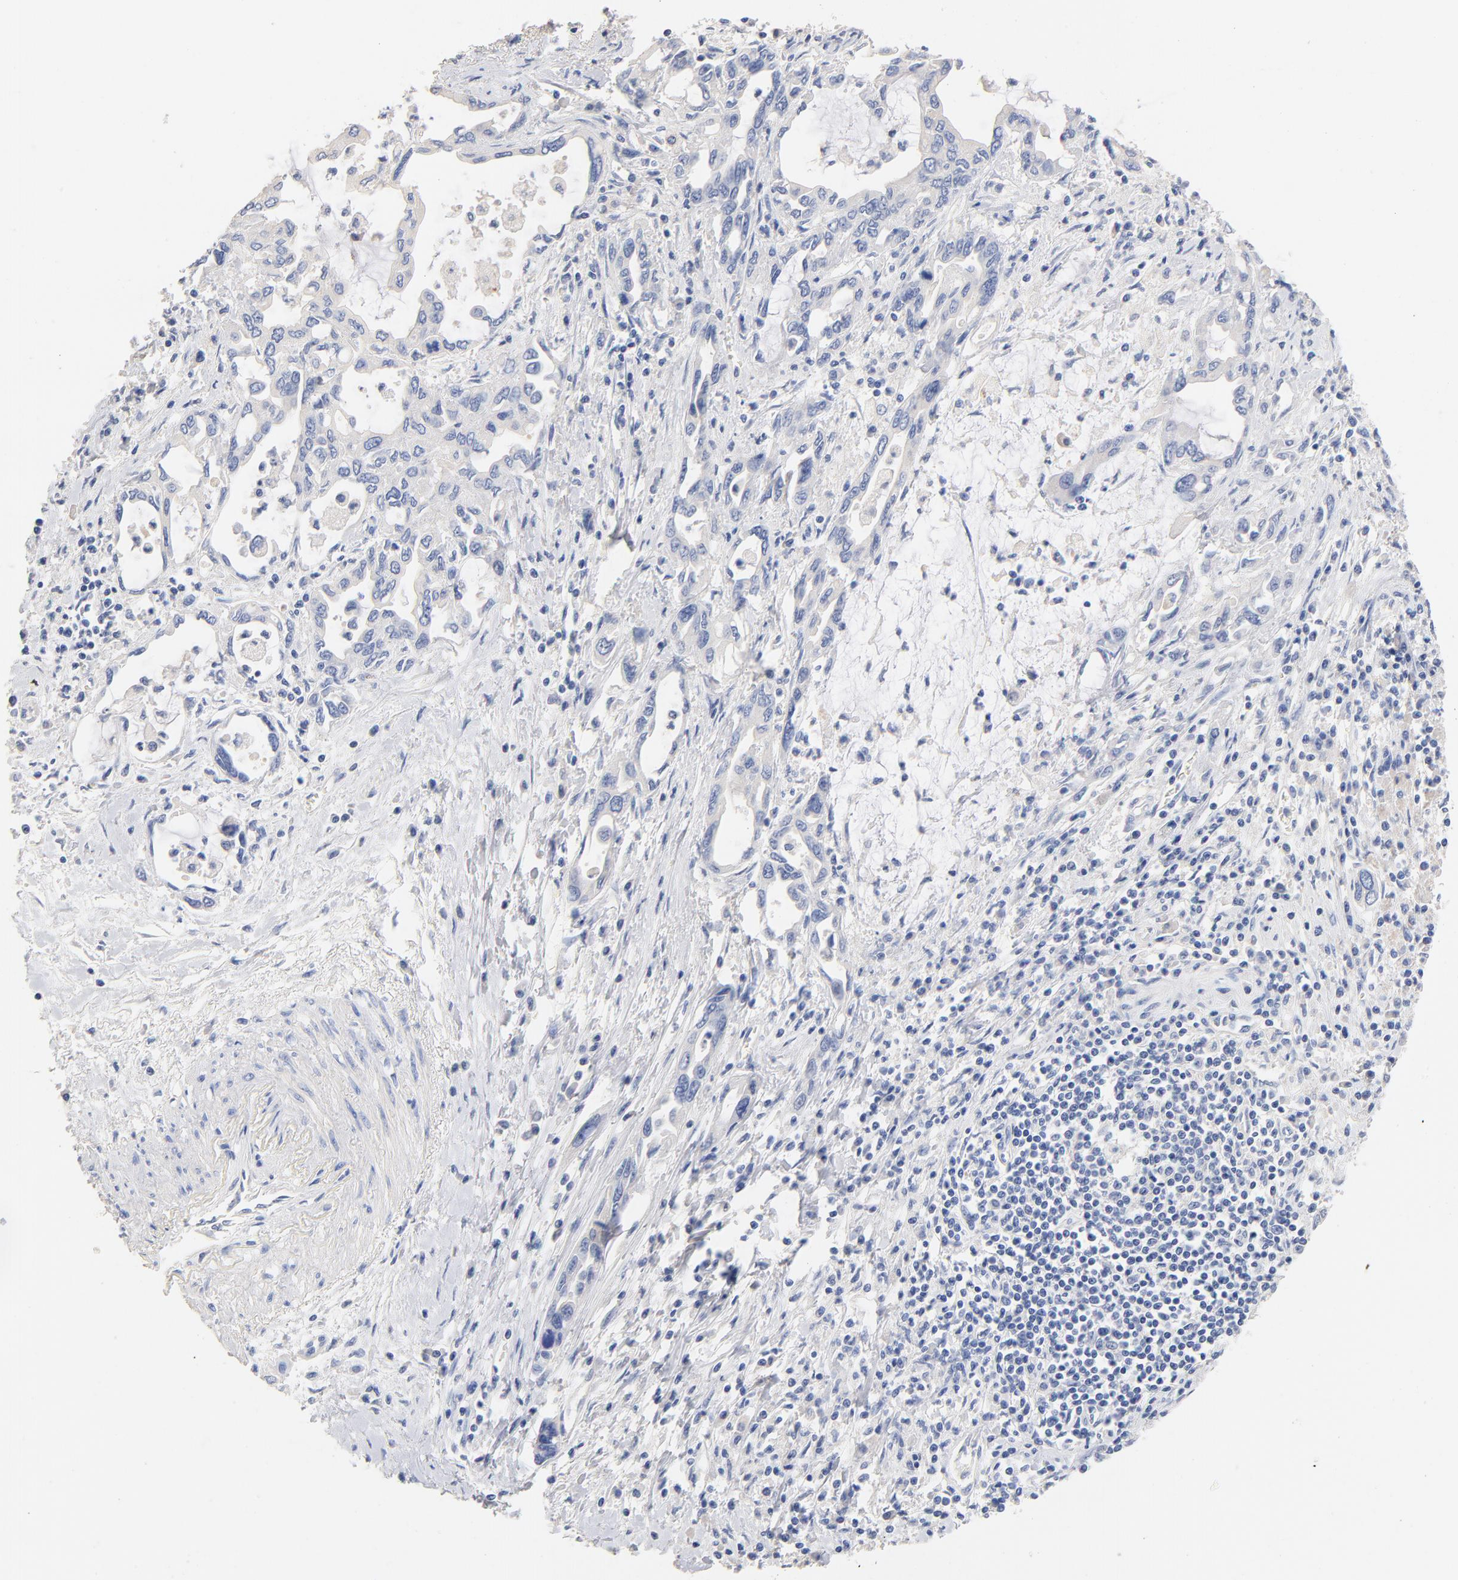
{"staining": {"intensity": "negative", "quantity": "none", "location": "none"}, "tissue": "pancreatic cancer", "cell_type": "Tumor cells", "image_type": "cancer", "snomed": [{"axis": "morphology", "description": "Adenocarcinoma, NOS"}, {"axis": "topography", "description": "Pancreas"}], "caption": "DAB (3,3'-diaminobenzidine) immunohistochemical staining of pancreatic adenocarcinoma exhibits no significant staining in tumor cells.", "gene": "CPS1", "patient": {"sex": "female", "age": 57}}